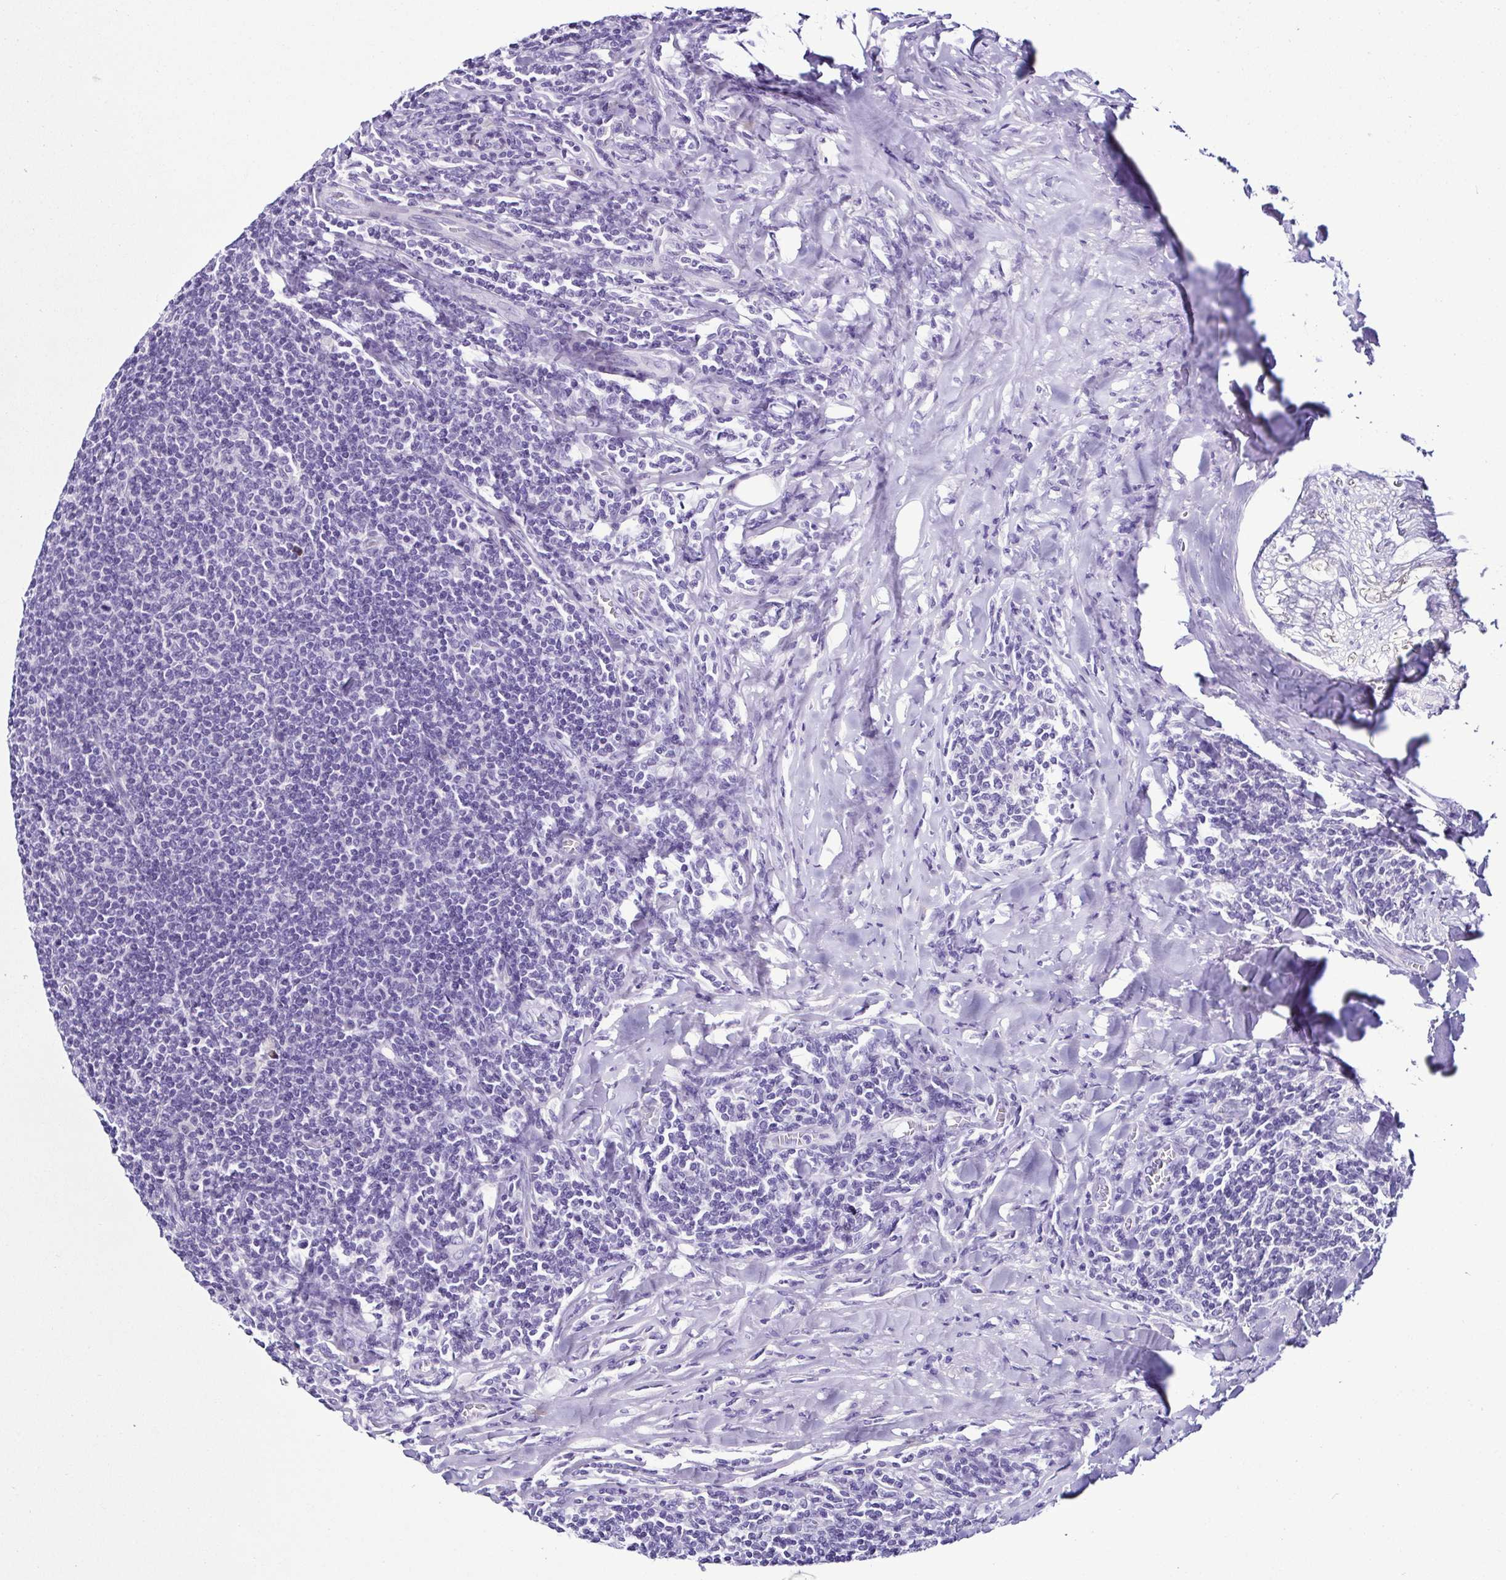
{"staining": {"intensity": "negative", "quantity": "none", "location": "none"}, "tissue": "lymphoma", "cell_type": "Tumor cells", "image_type": "cancer", "snomed": [{"axis": "morphology", "description": "Malignant lymphoma, non-Hodgkin's type, Low grade"}, {"axis": "topography", "description": "Lymph node"}], "caption": "The histopathology image shows no staining of tumor cells in malignant lymphoma, non-Hodgkin's type (low-grade).", "gene": "SRL", "patient": {"sex": "male", "age": 52}}